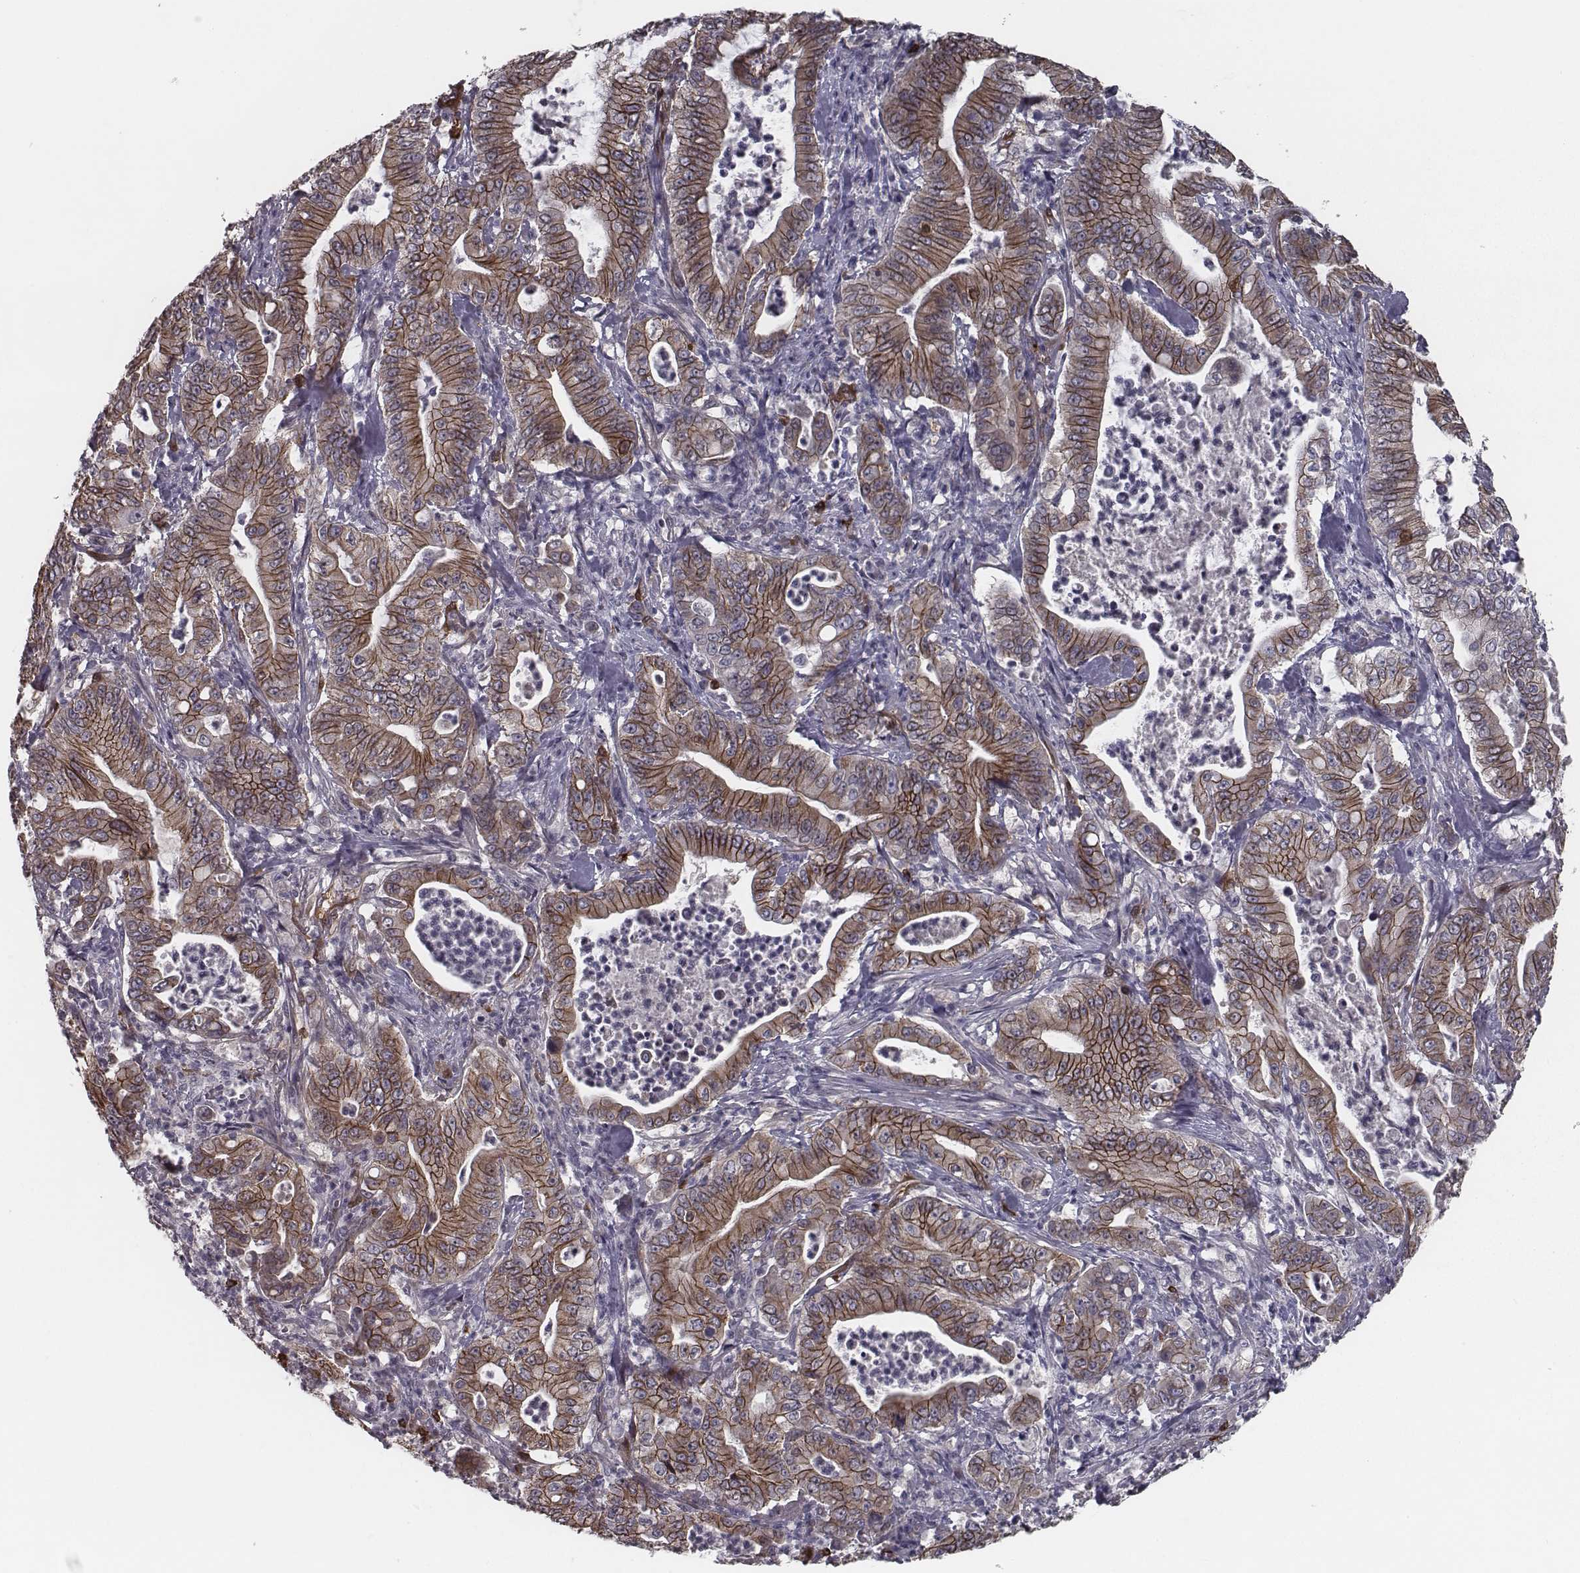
{"staining": {"intensity": "moderate", "quantity": ">75%", "location": "cytoplasmic/membranous"}, "tissue": "pancreatic cancer", "cell_type": "Tumor cells", "image_type": "cancer", "snomed": [{"axis": "morphology", "description": "Adenocarcinoma, NOS"}, {"axis": "topography", "description": "Pancreas"}], "caption": "IHC of human pancreatic cancer reveals medium levels of moderate cytoplasmic/membranous staining in approximately >75% of tumor cells. The staining is performed using DAB brown chromogen to label protein expression. The nuclei are counter-stained blue using hematoxylin.", "gene": "ISYNA1", "patient": {"sex": "male", "age": 71}}